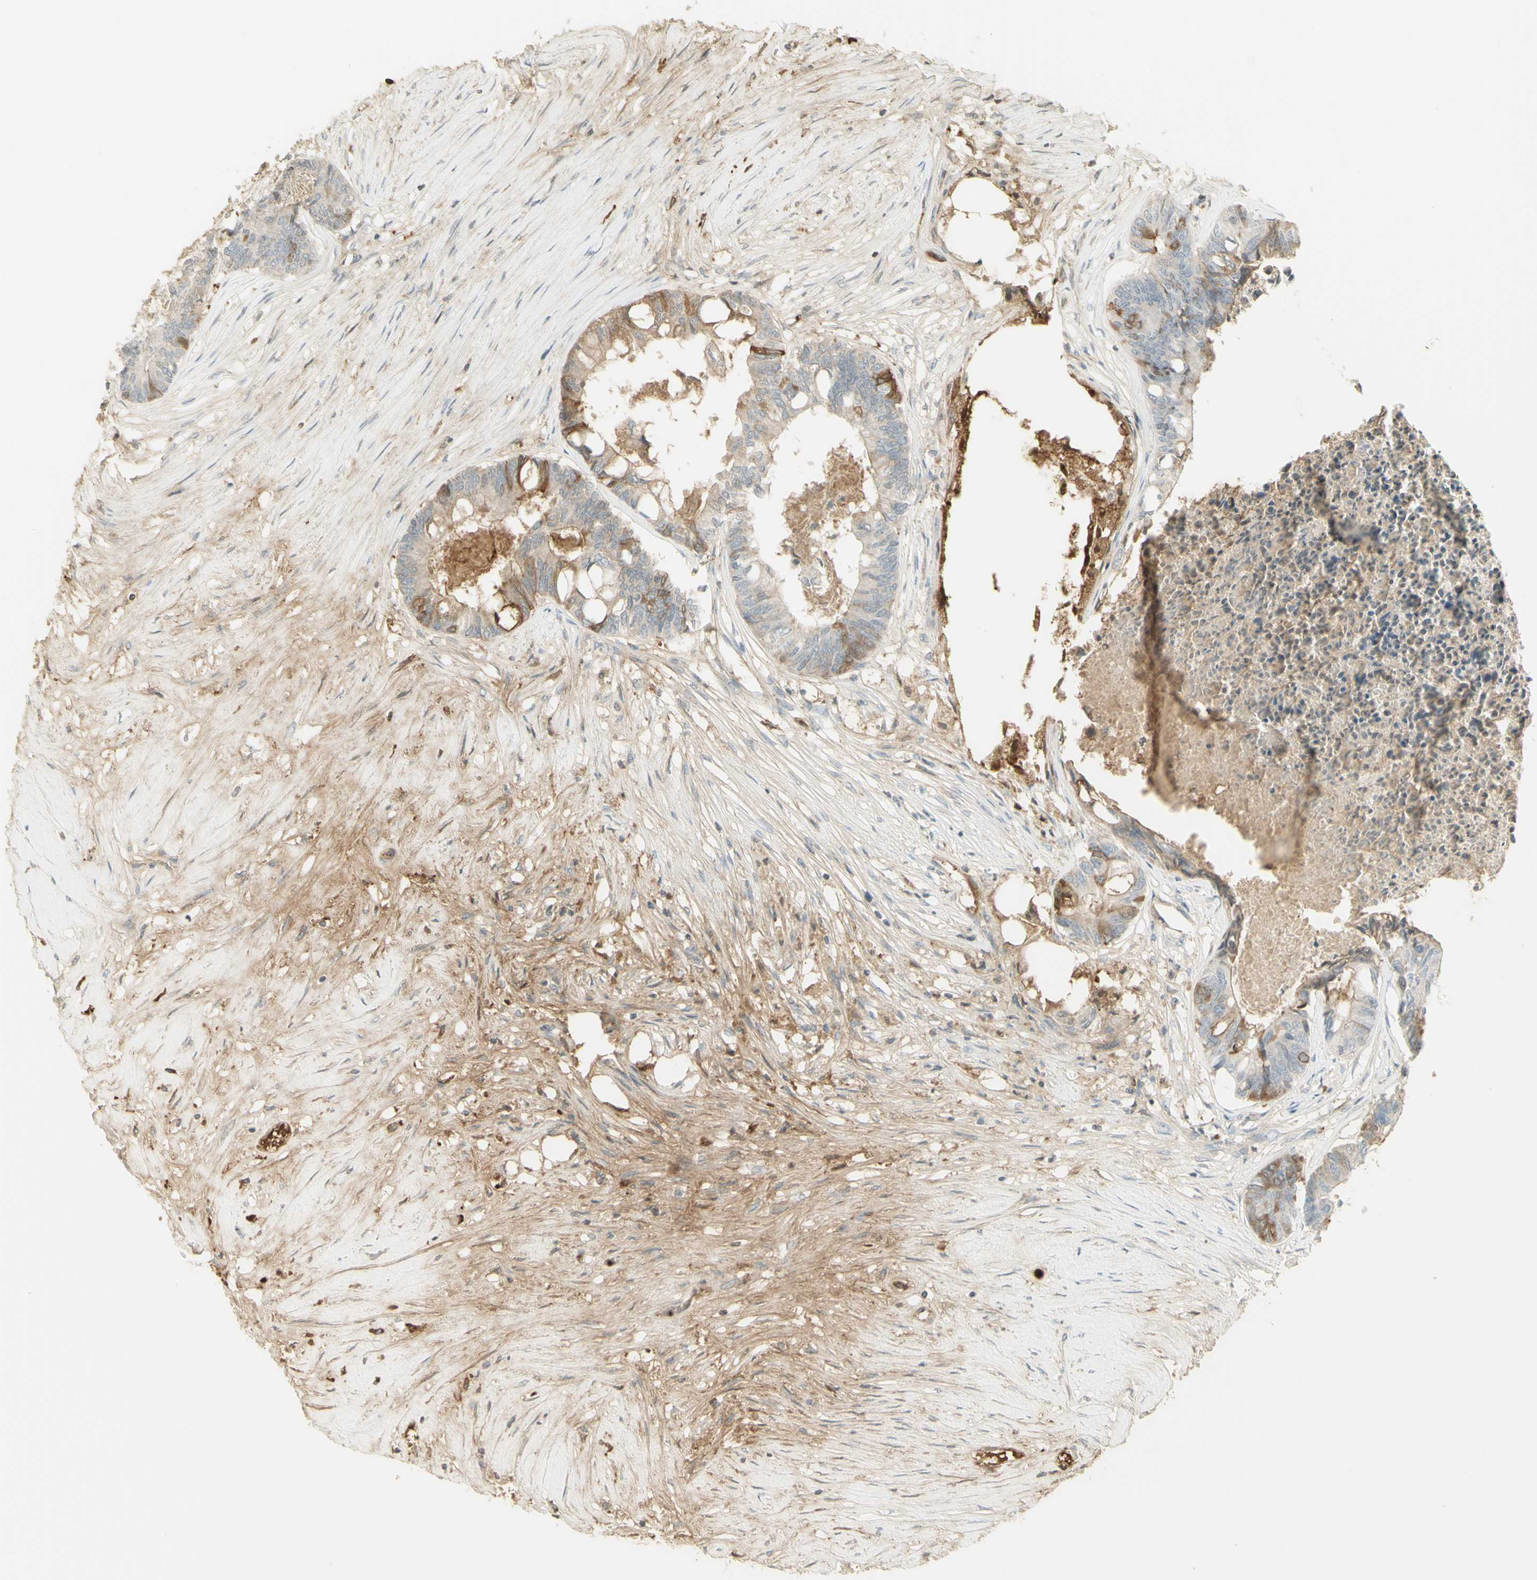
{"staining": {"intensity": "moderate", "quantity": "<25%", "location": "cytoplasmic/membranous"}, "tissue": "colorectal cancer", "cell_type": "Tumor cells", "image_type": "cancer", "snomed": [{"axis": "morphology", "description": "Adenocarcinoma, NOS"}, {"axis": "topography", "description": "Rectum"}], "caption": "Adenocarcinoma (colorectal) stained with immunohistochemistry (IHC) displays moderate cytoplasmic/membranous expression in about <25% of tumor cells.", "gene": "NID1", "patient": {"sex": "male", "age": 63}}